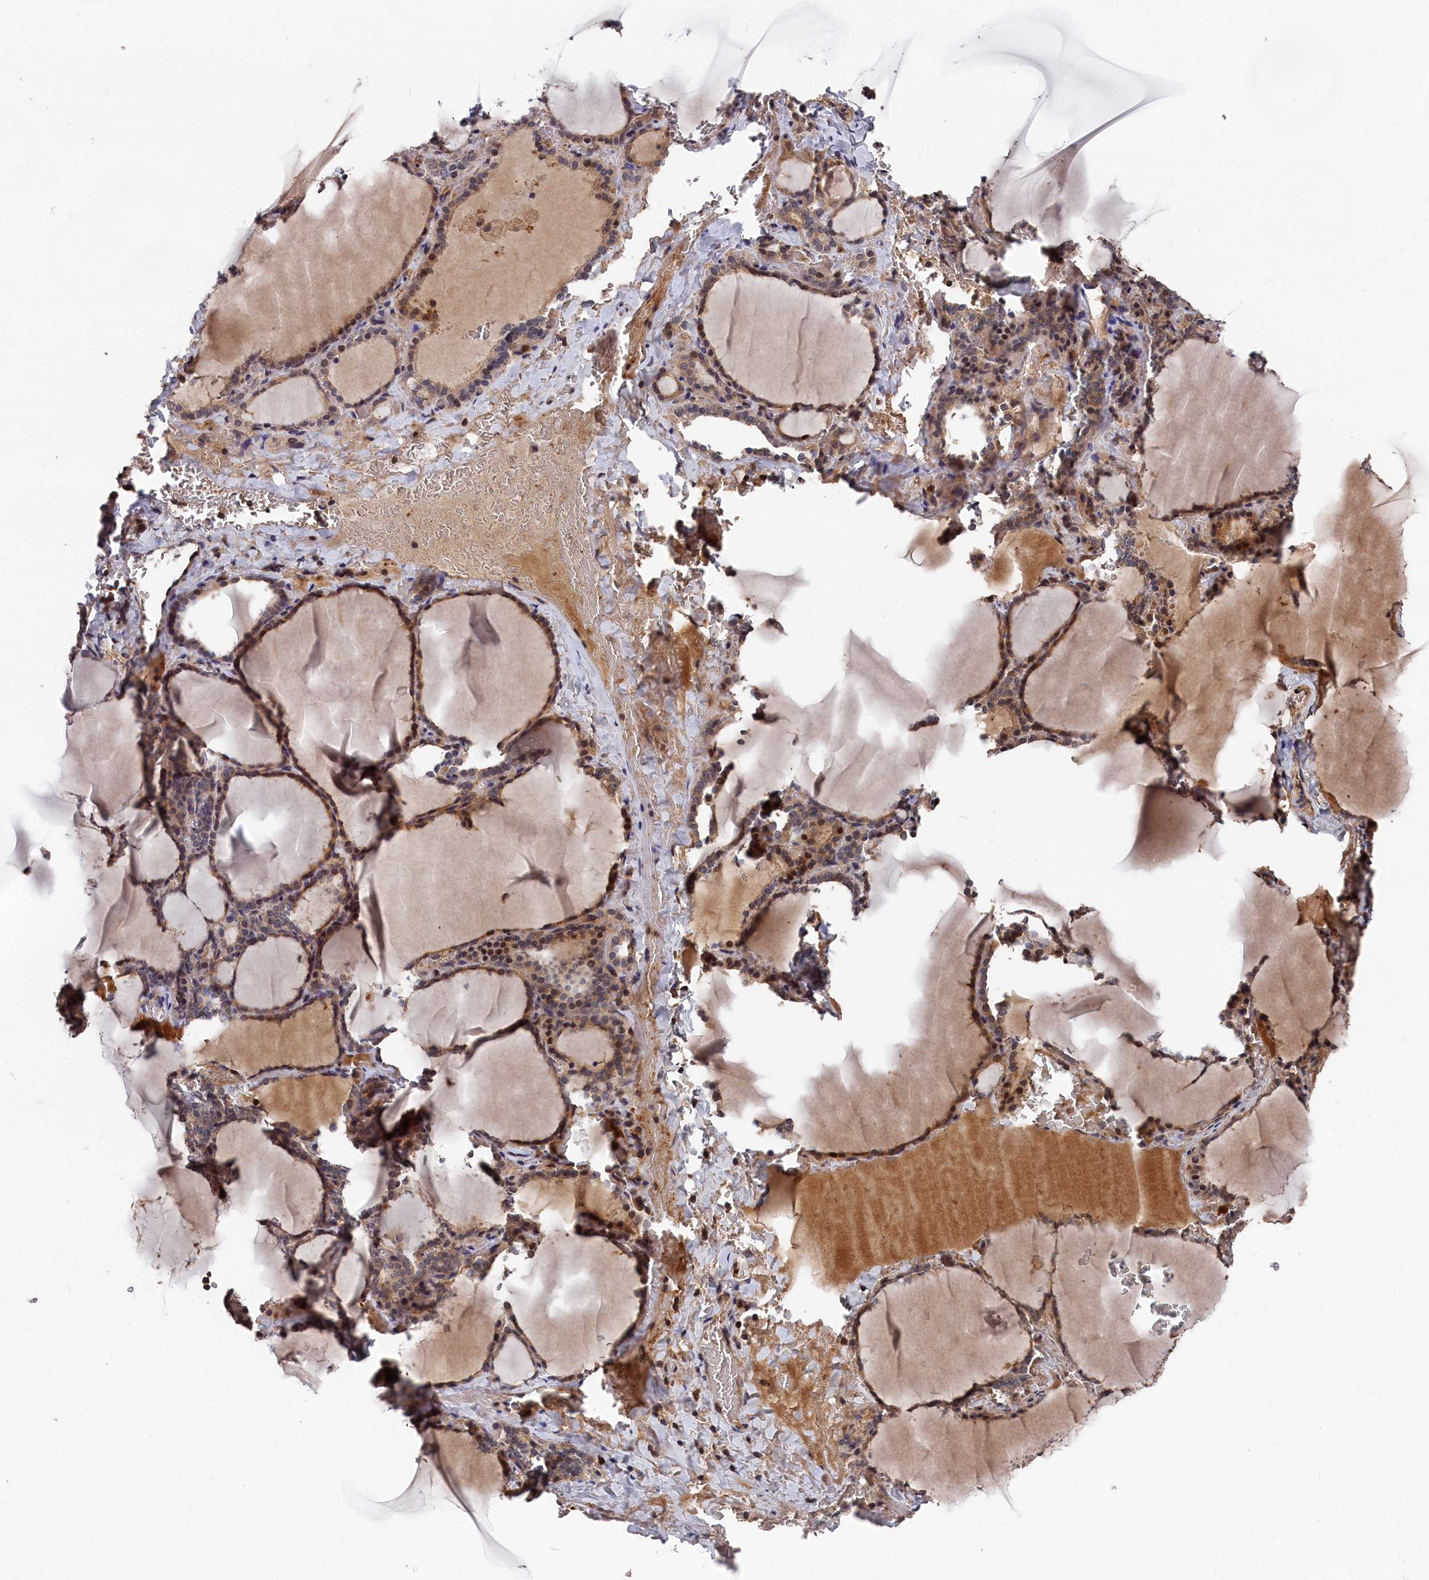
{"staining": {"intensity": "moderate", "quantity": ">75%", "location": "cytoplasmic/membranous,nuclear"}, "tissue": "thyroid gland", "cell_type": "Glandular cells", "image_type": "normal", "snomed": [{"axis": "morphology", "description": "Normal tissue, NOS"}, {"axis": "topography", "description": "Thyroid gland"}], "caption": "Thyroid gland stained with a protein marker shows moderate staining in glandular cells.", "gene": "RMI2", "patient": {"sex": "female", "age": 39}}